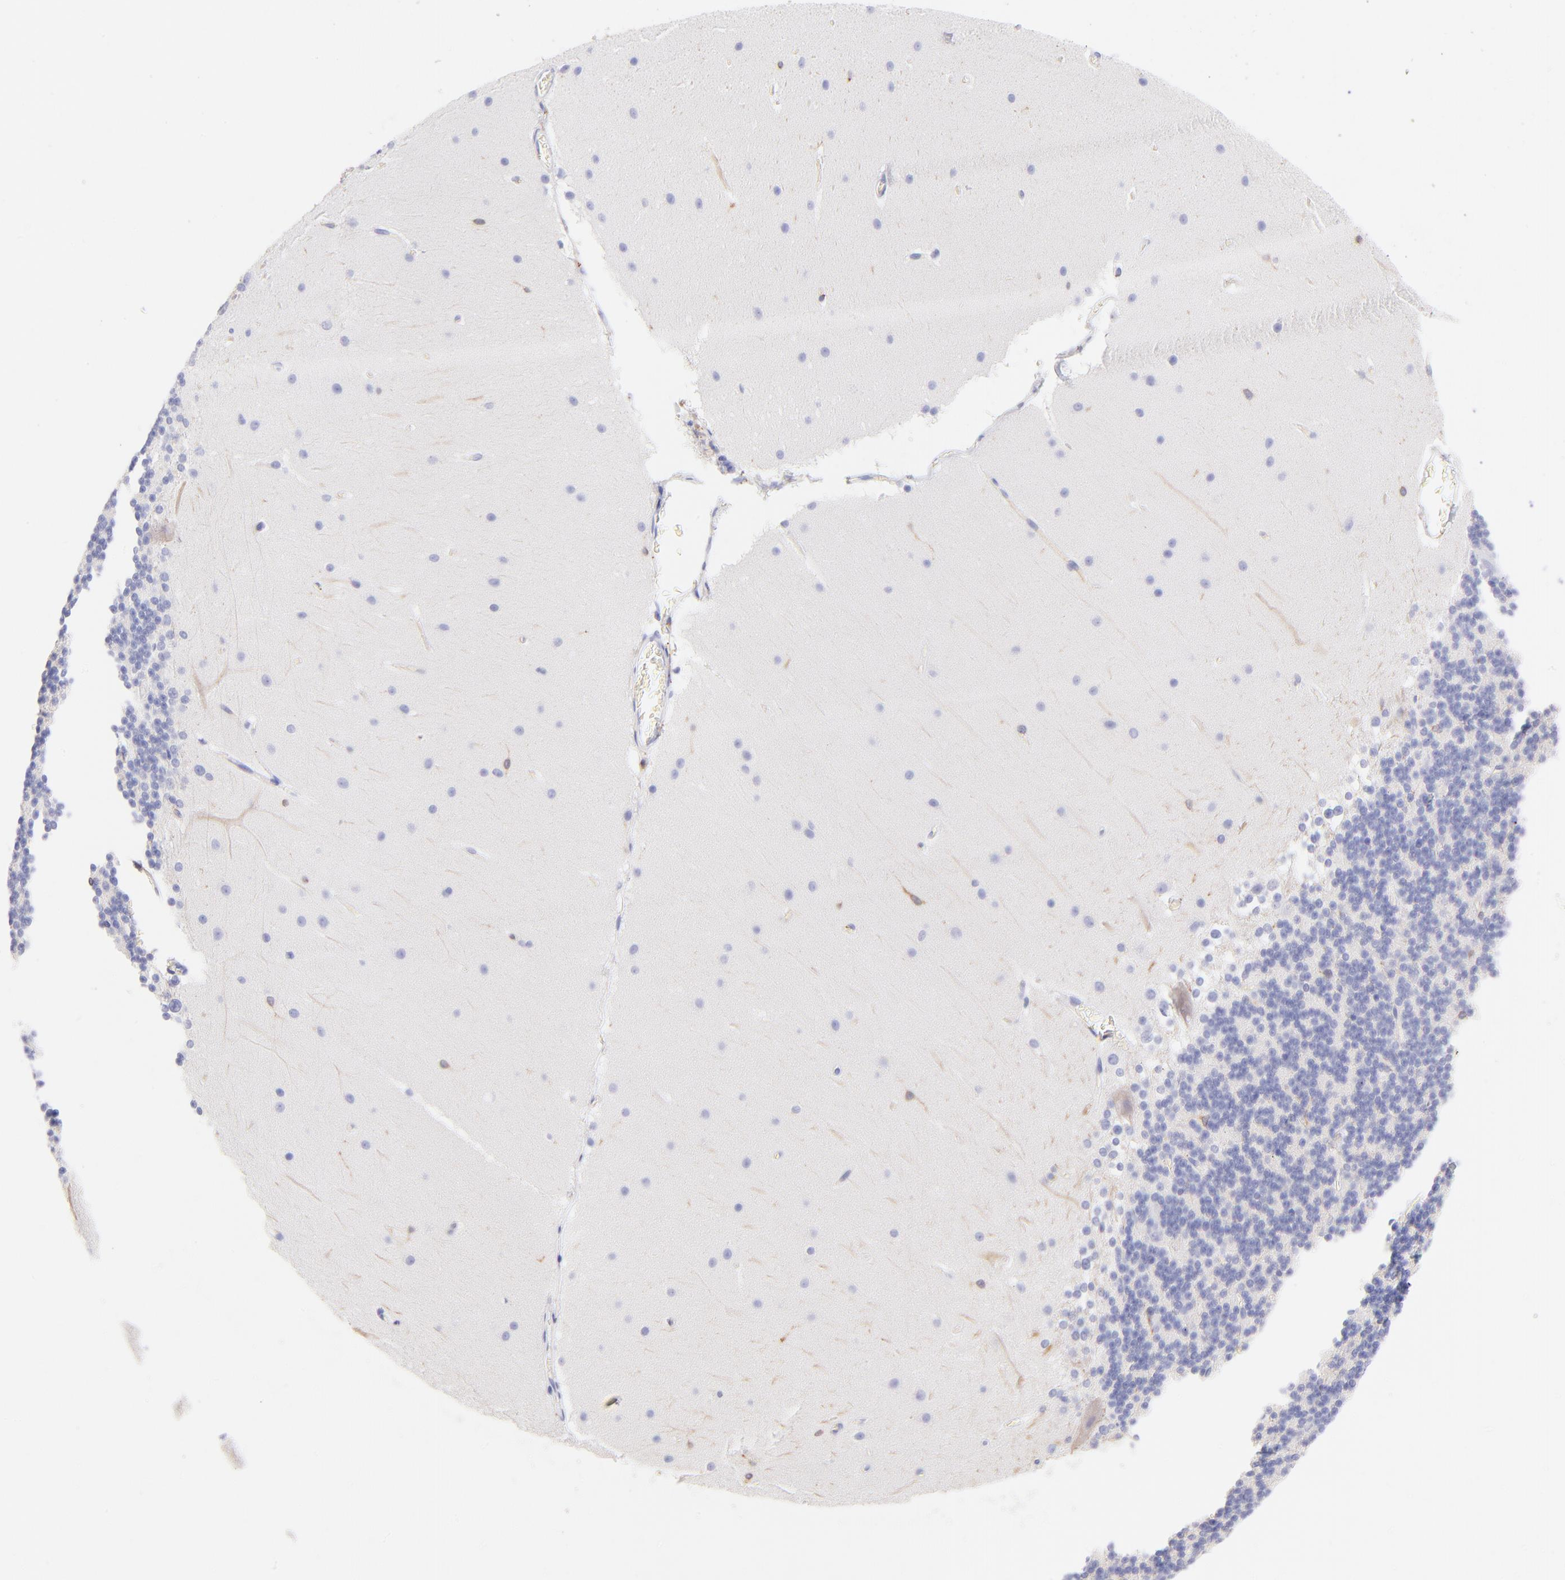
{"staining": {"intensity": "negative", "quantity": "none", "location": "none"}, "tissue": "cerebellum", "cell_type": "Cells in granular layer", "image_type": "normal", "snomed": [{"axis": "morphology", "description": "Normal tissue, NOS"}, {"axis": "topography", "description": "Cerebellum"}], "caption": "A histopathology image of cerebellum stained for a protein displays no brown staining in cells in granular layer. (Stains: DAB (3,3'-diaminobenzidine) immunohistochemistry with hematoxylin counter stain, Microscopy: brightfield microscopy at high magnification).", "gene": "IRAG2", "patient": {"sex": "female", "age": 19}}